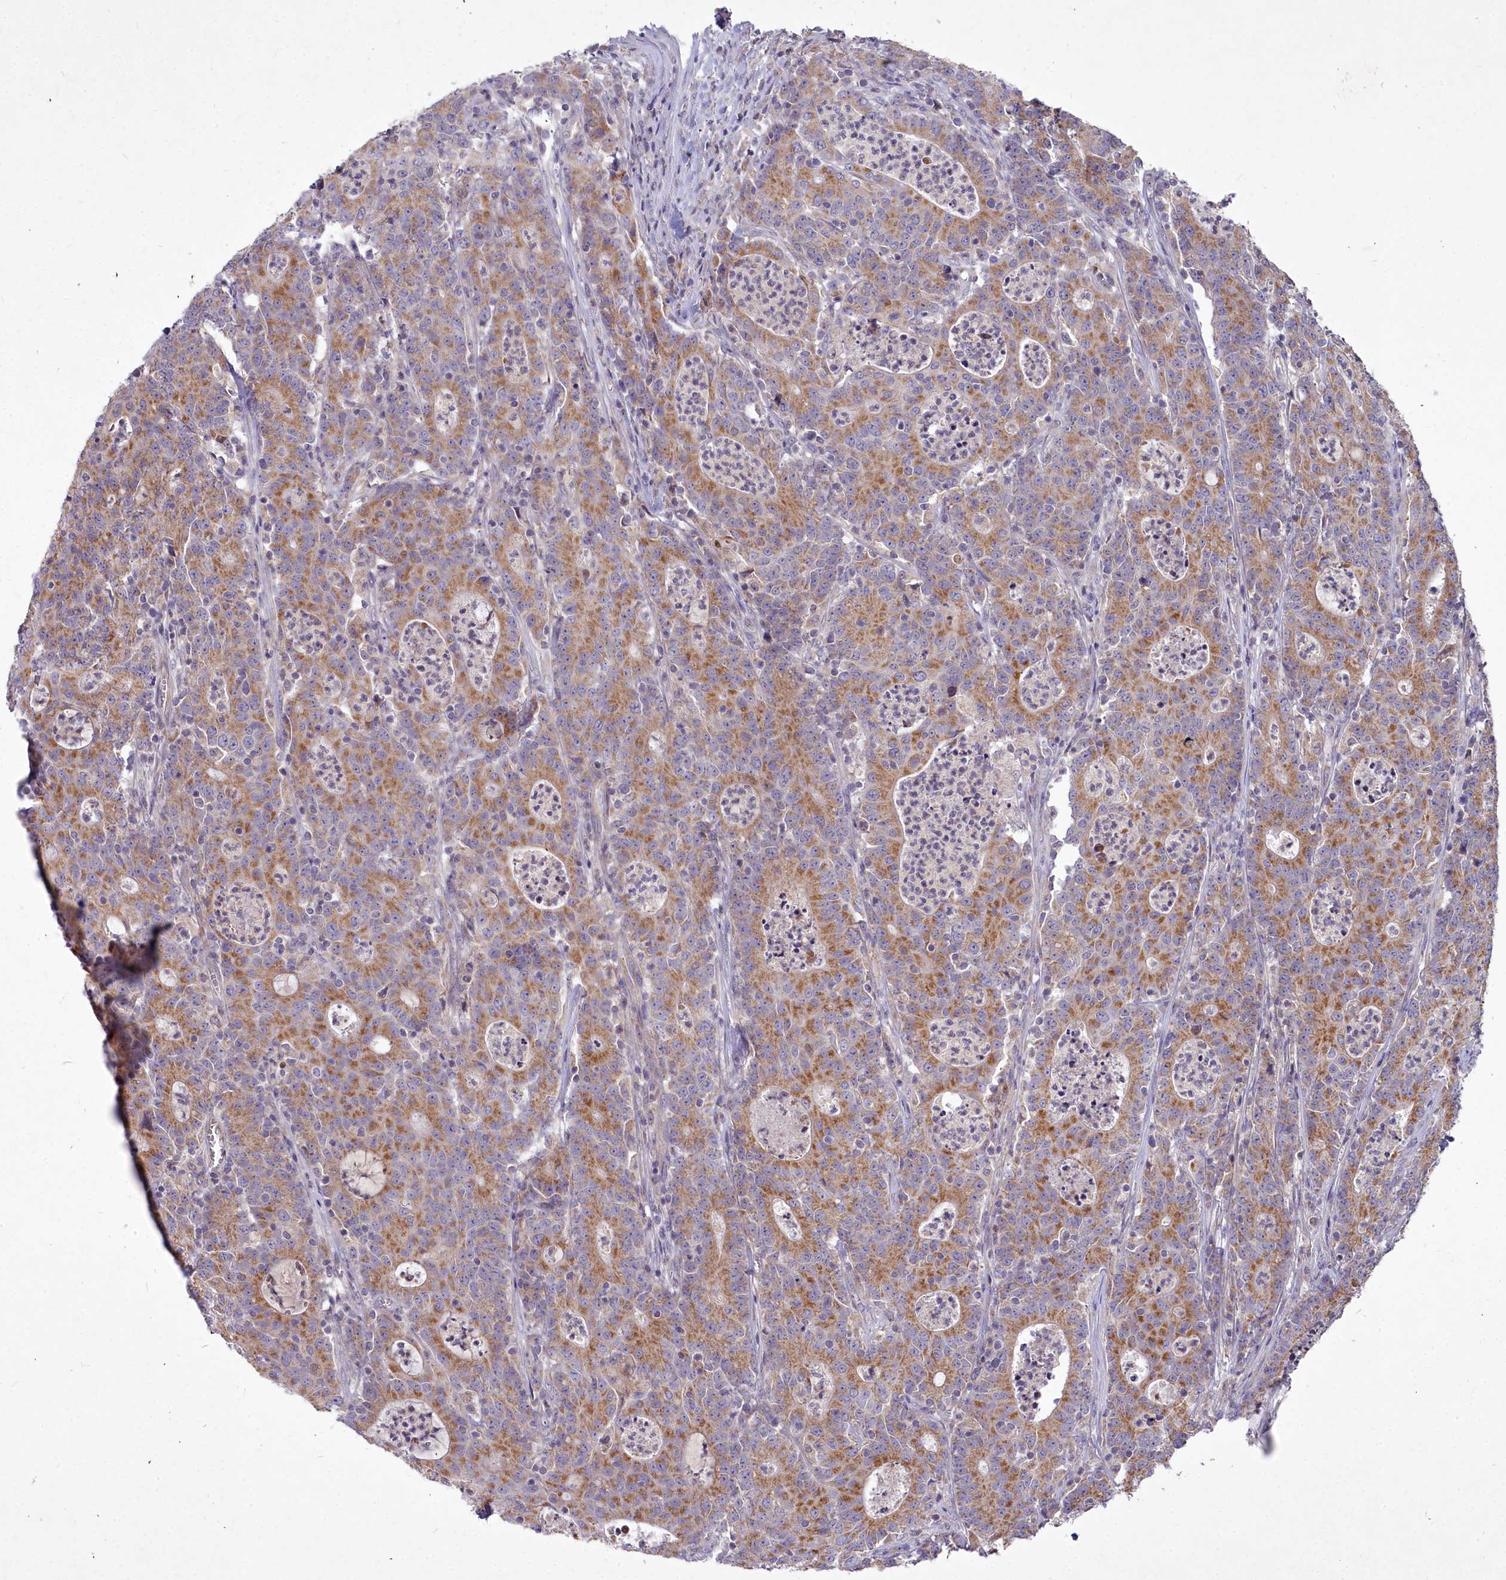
{"staining": {"intensity": "moderate", "quantity": ">75%", "location": "cytoplasmic/membranous"}, "tissue": "colorectal cancer", "cell_type": "Tumor cells", "image_type": "cancer", "snomed": [{"axis": "morphology", "description": "Adenocarcinoma, NOS"}, {"axis": "topography", "description": "Colon"}], "caption": "Colorectal adenocarcinoma stained with a brown dye reveals moderate cytoplasmic/membranous positive positivity in about >75% of tumor cells.", "gene": "MICU2", "patient": {"sex": "male", "age": 83}}